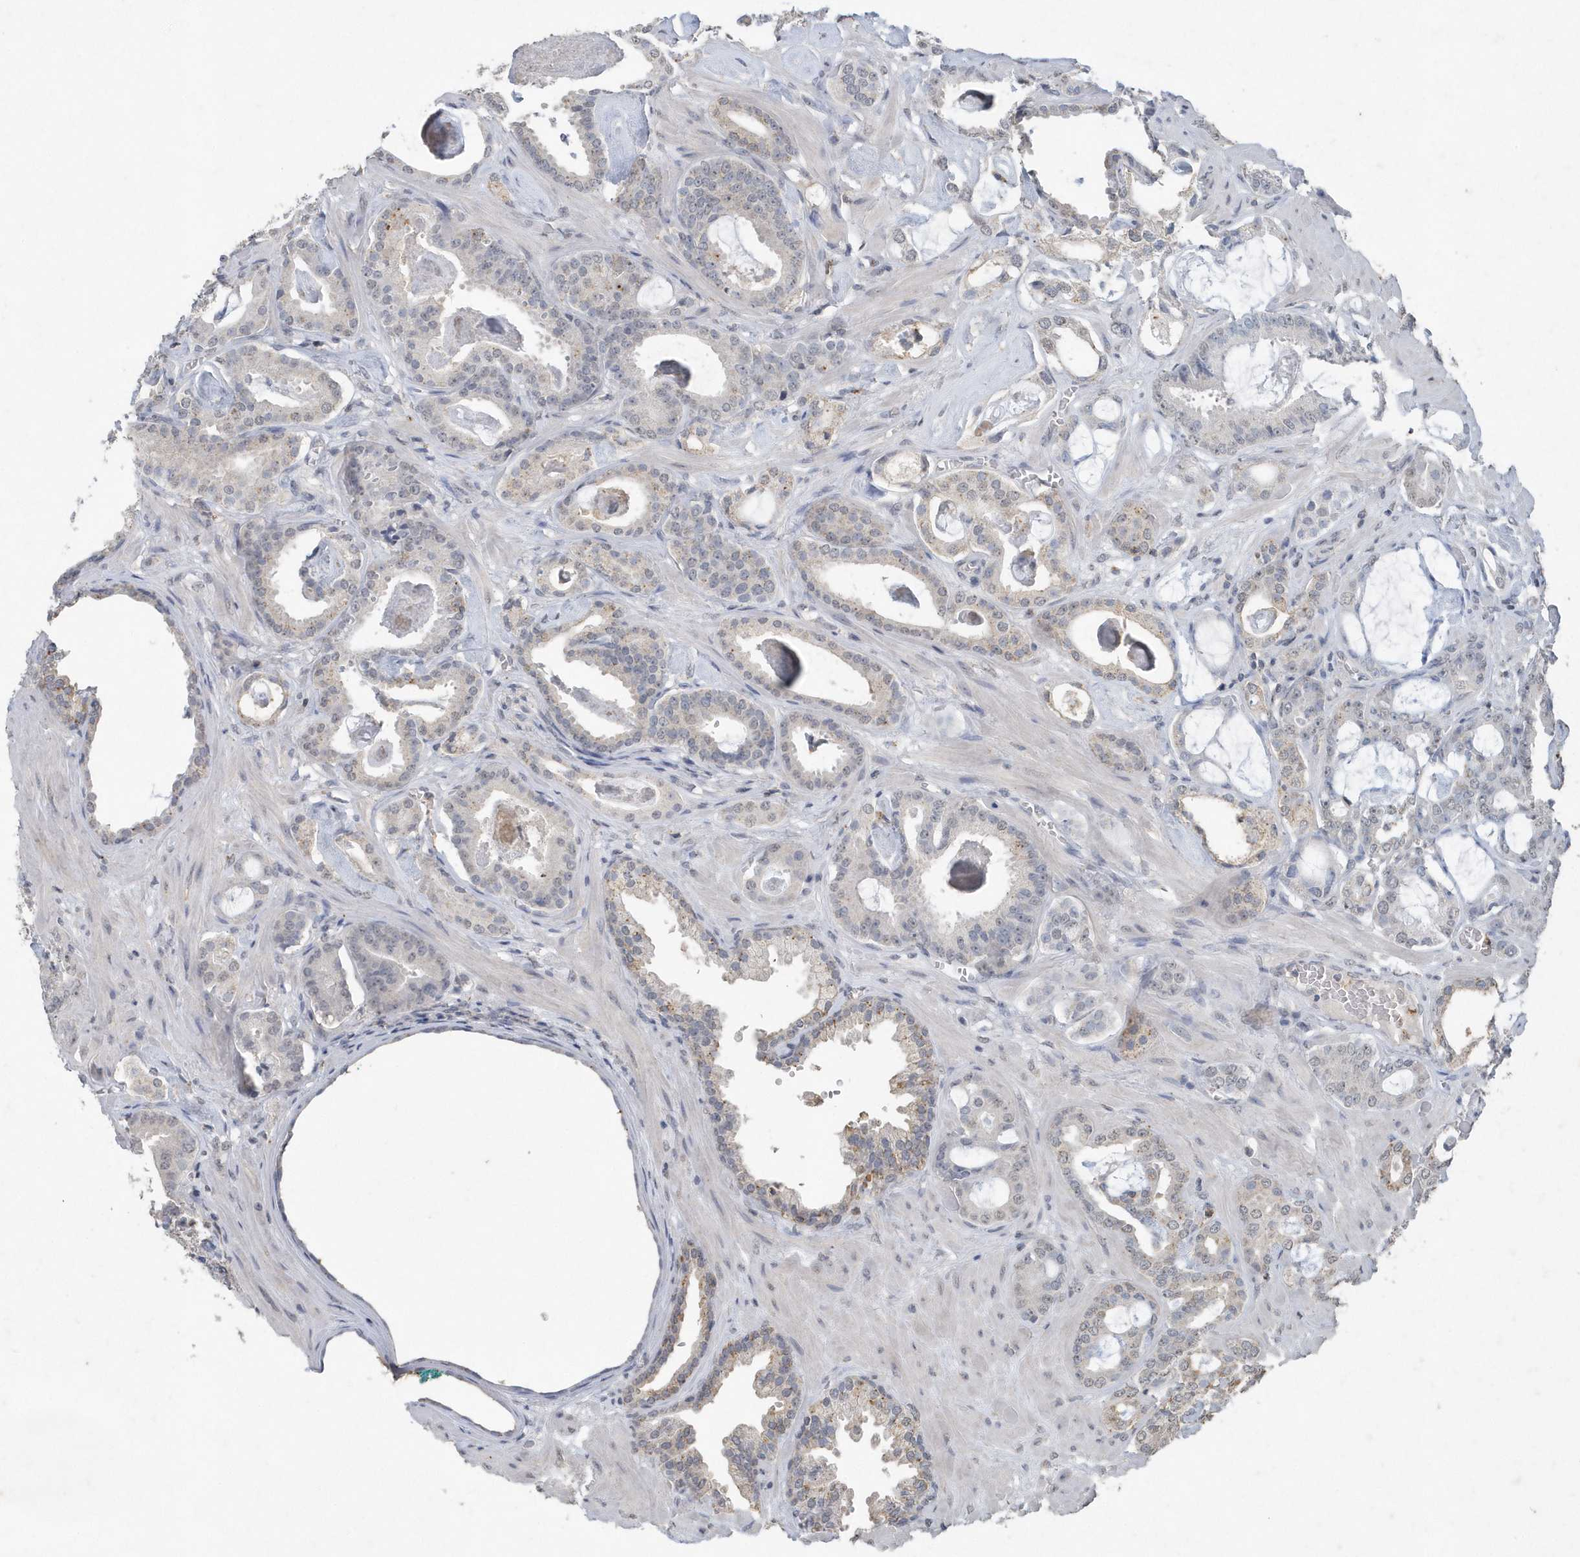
{"staining": {"intensity": "negative", "quantity": "none", "location": "none"}, "tissue": "prostate cancer", "cell_type": "Tumor cells", "image_type": "cancer", "snomed": [{"axis": "morphology", "description": "Adenocarcinoma, Low grade"}, {"axis": "topography", "description": "Prostate"}], "caption": "DAB immunohistochemical staining of human prostate cancer shows no significant expression in tumor cells.", "gene": "PDCD1", "patient": {"sex": "male", "age": 53}}